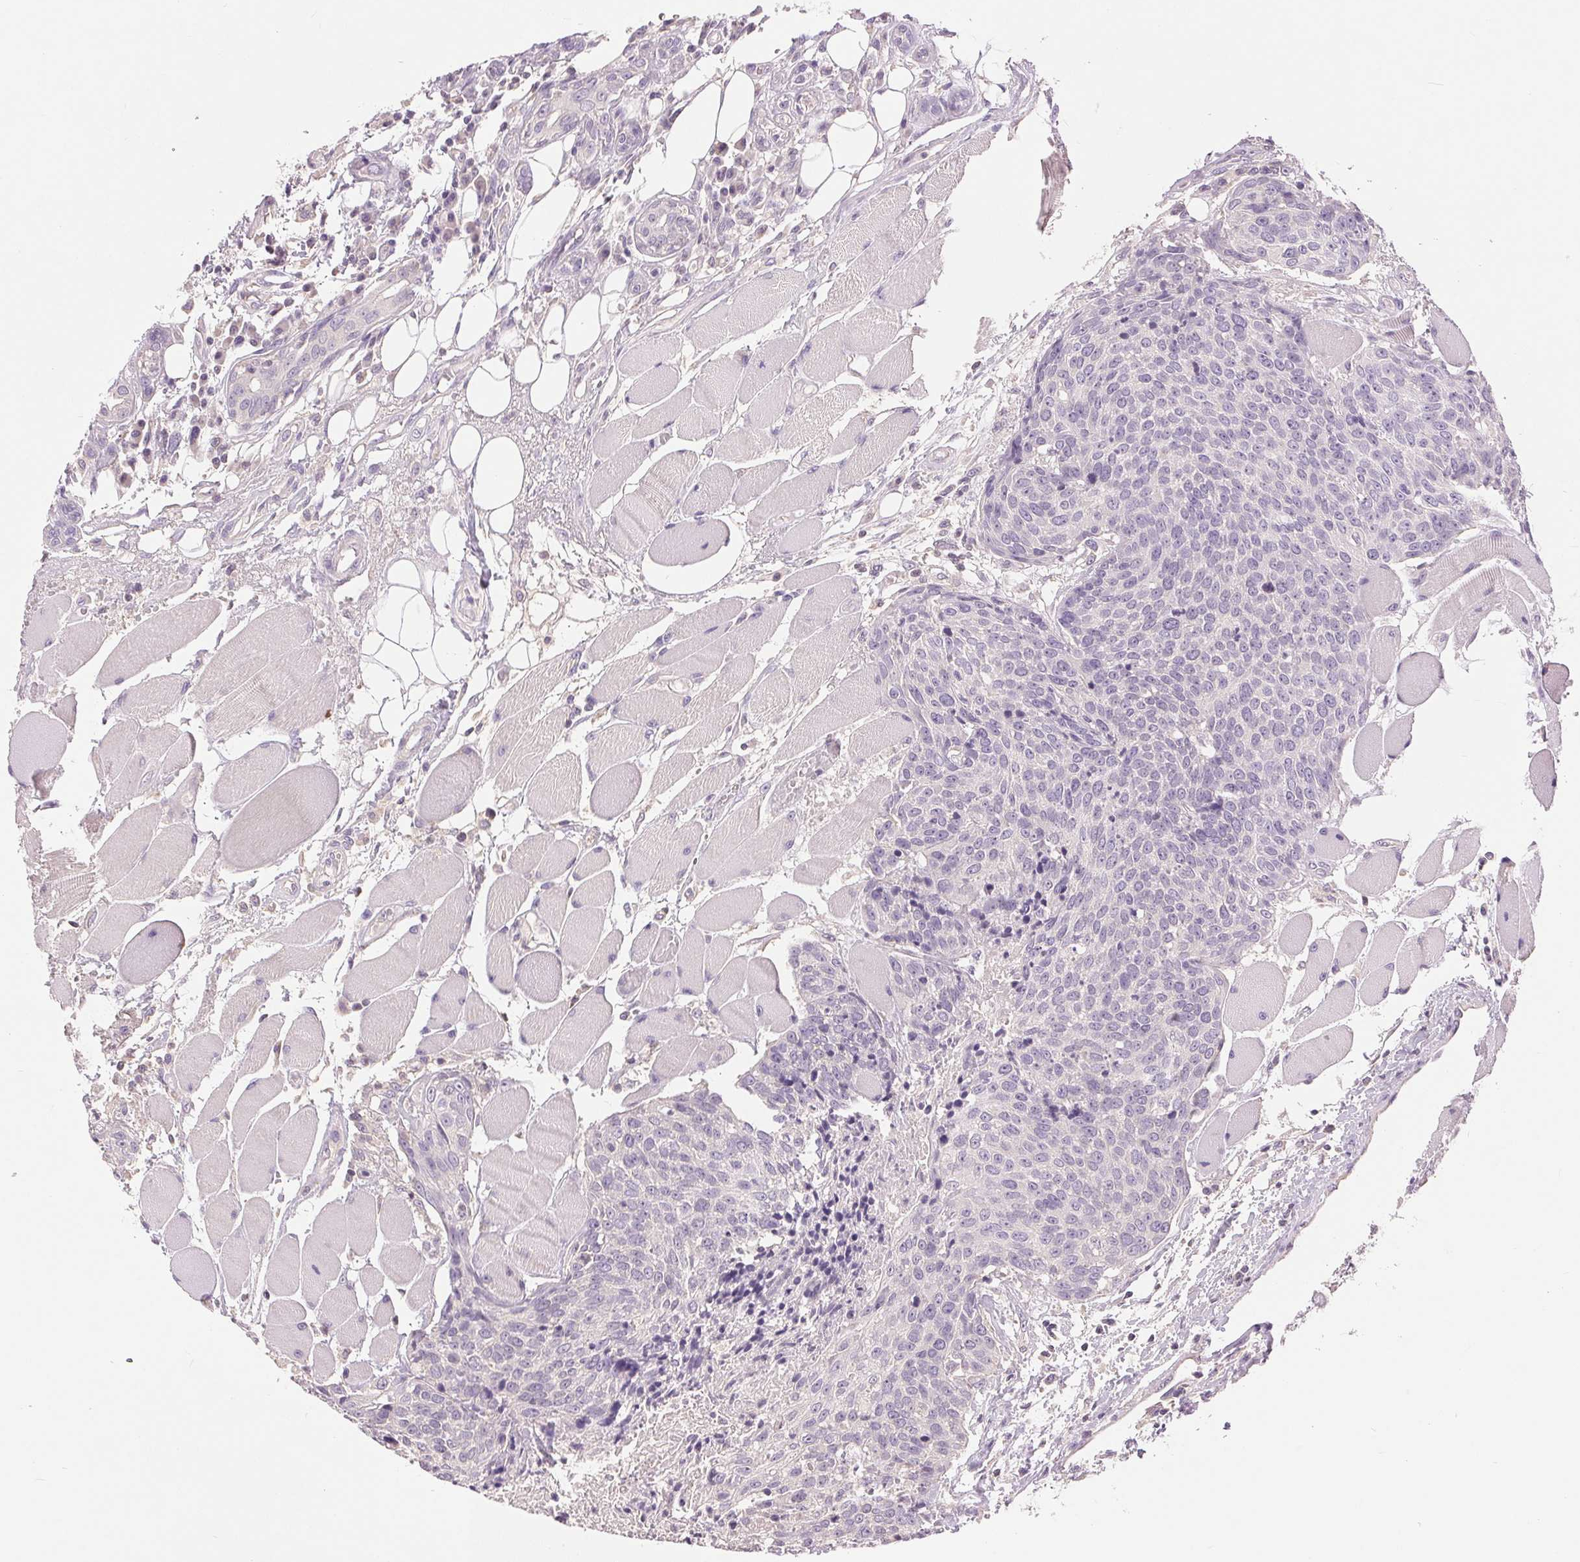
{"staining": {"intensity": "negative", "quantity": "none", "location": "none"}, "tissue": "head and neck cancer", "cell_type": "Tumor cells", "image_type": "cancer", "snomed": [{"axis": "morphology", "description": "Squamous cell carcinoma, NOS"}, {"axis": "topography", "description": "Oral tissue"}, {"axis": "topography", "description": "Head-Neck"}], "caption": "High power microscopy photomicrograph of an IHC histopathology image of head and neck cancer, revealing no significant staining in tumor cells.", "gene": "FXYD4", "patient": {"sex": "male", "age": 64}}